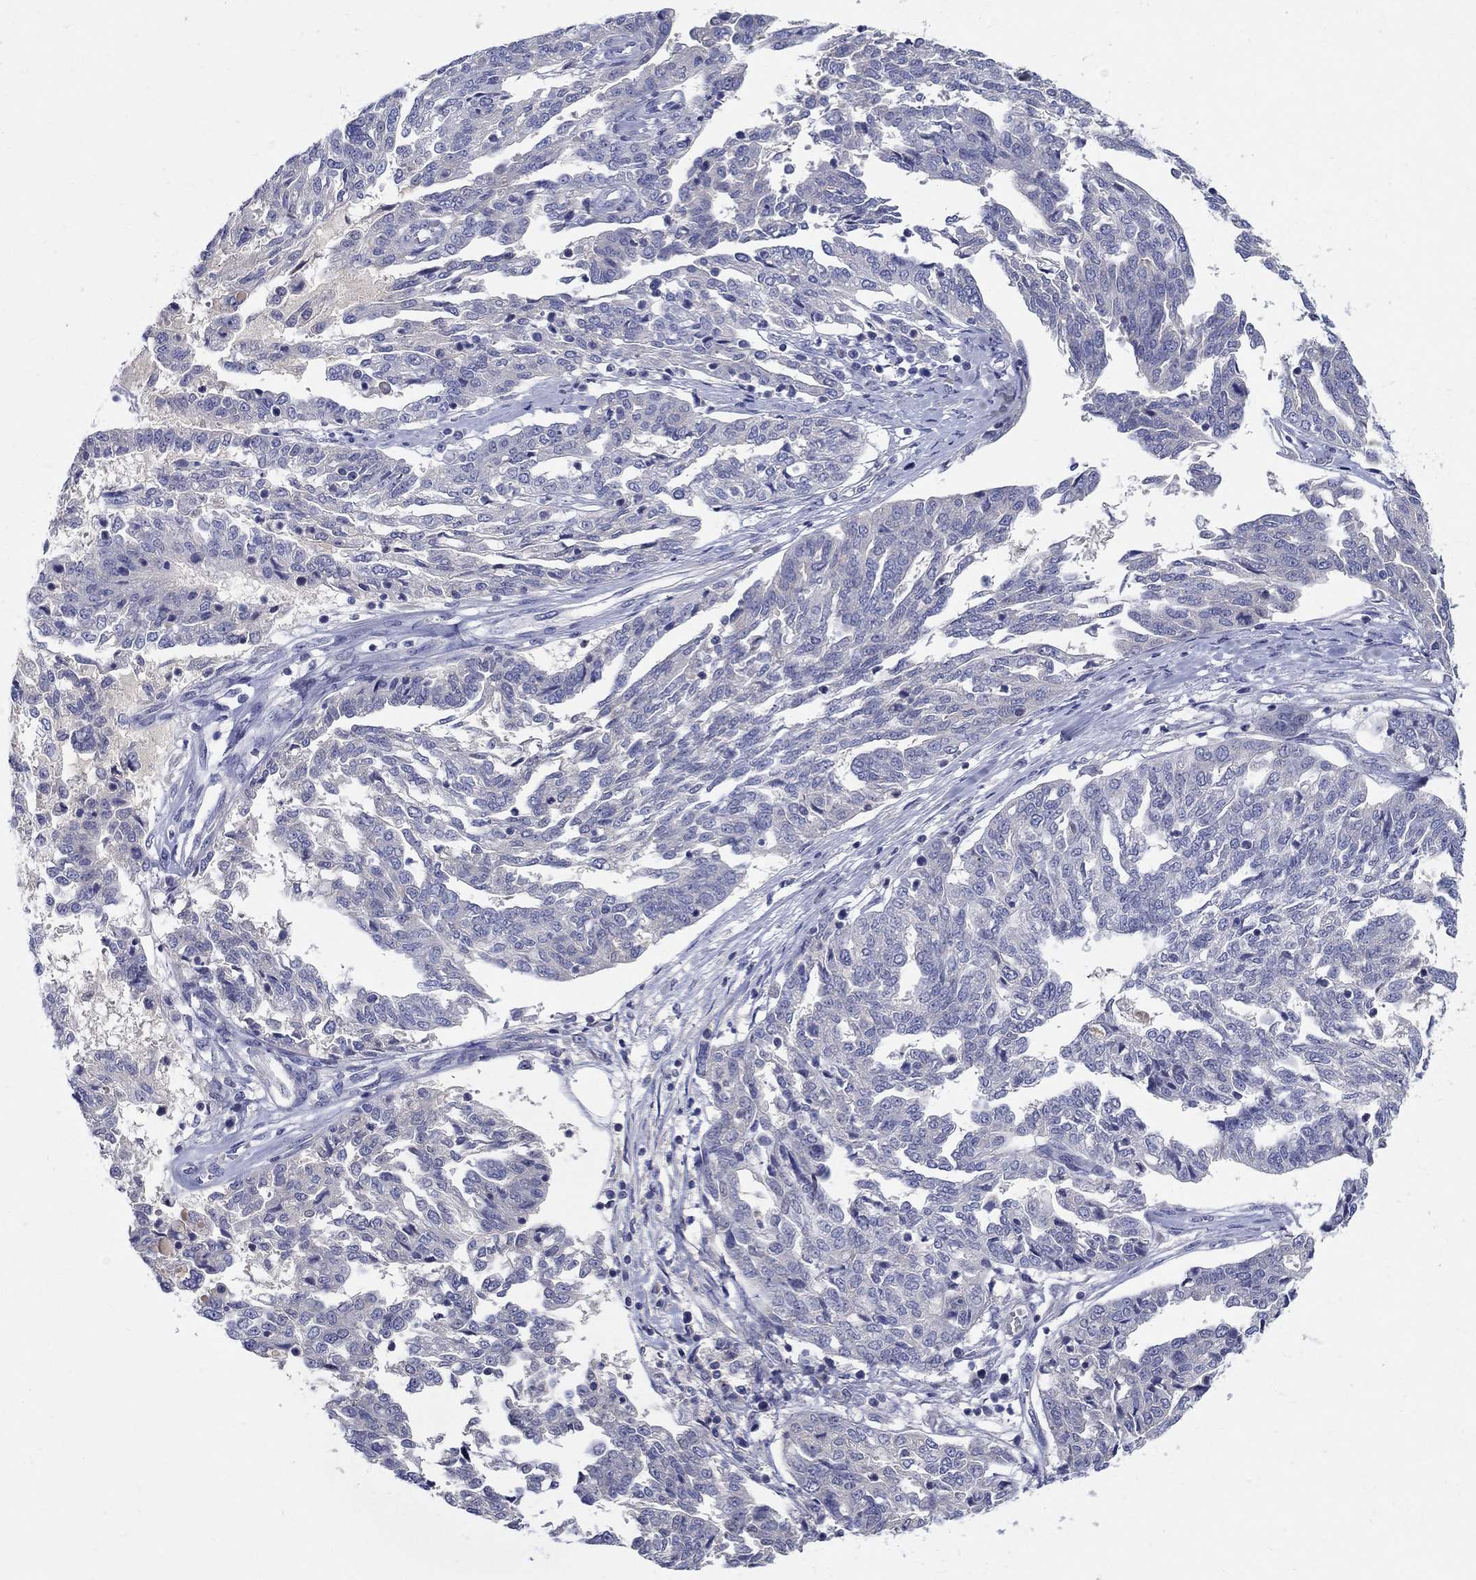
{"staining": {"intensity": "negative", "quantity": "none", "location": "none"}, "tissue": "ovarian cancer", "cell_type": "Tumor cells", "image_type": "cancer", "snomed": [{"axis": "morphology", "description": "Cystadenocarcinoma, serous, NOS"}, {"axis": "topography", "description": "Ovary"}], "caption": "The IHC micrograph has no significant staining in tumor cells of ovarian serous cystadenocarcinoma tissue.", "gene": "CRYGD", "patient": {"sex": "female", "age": 67}}